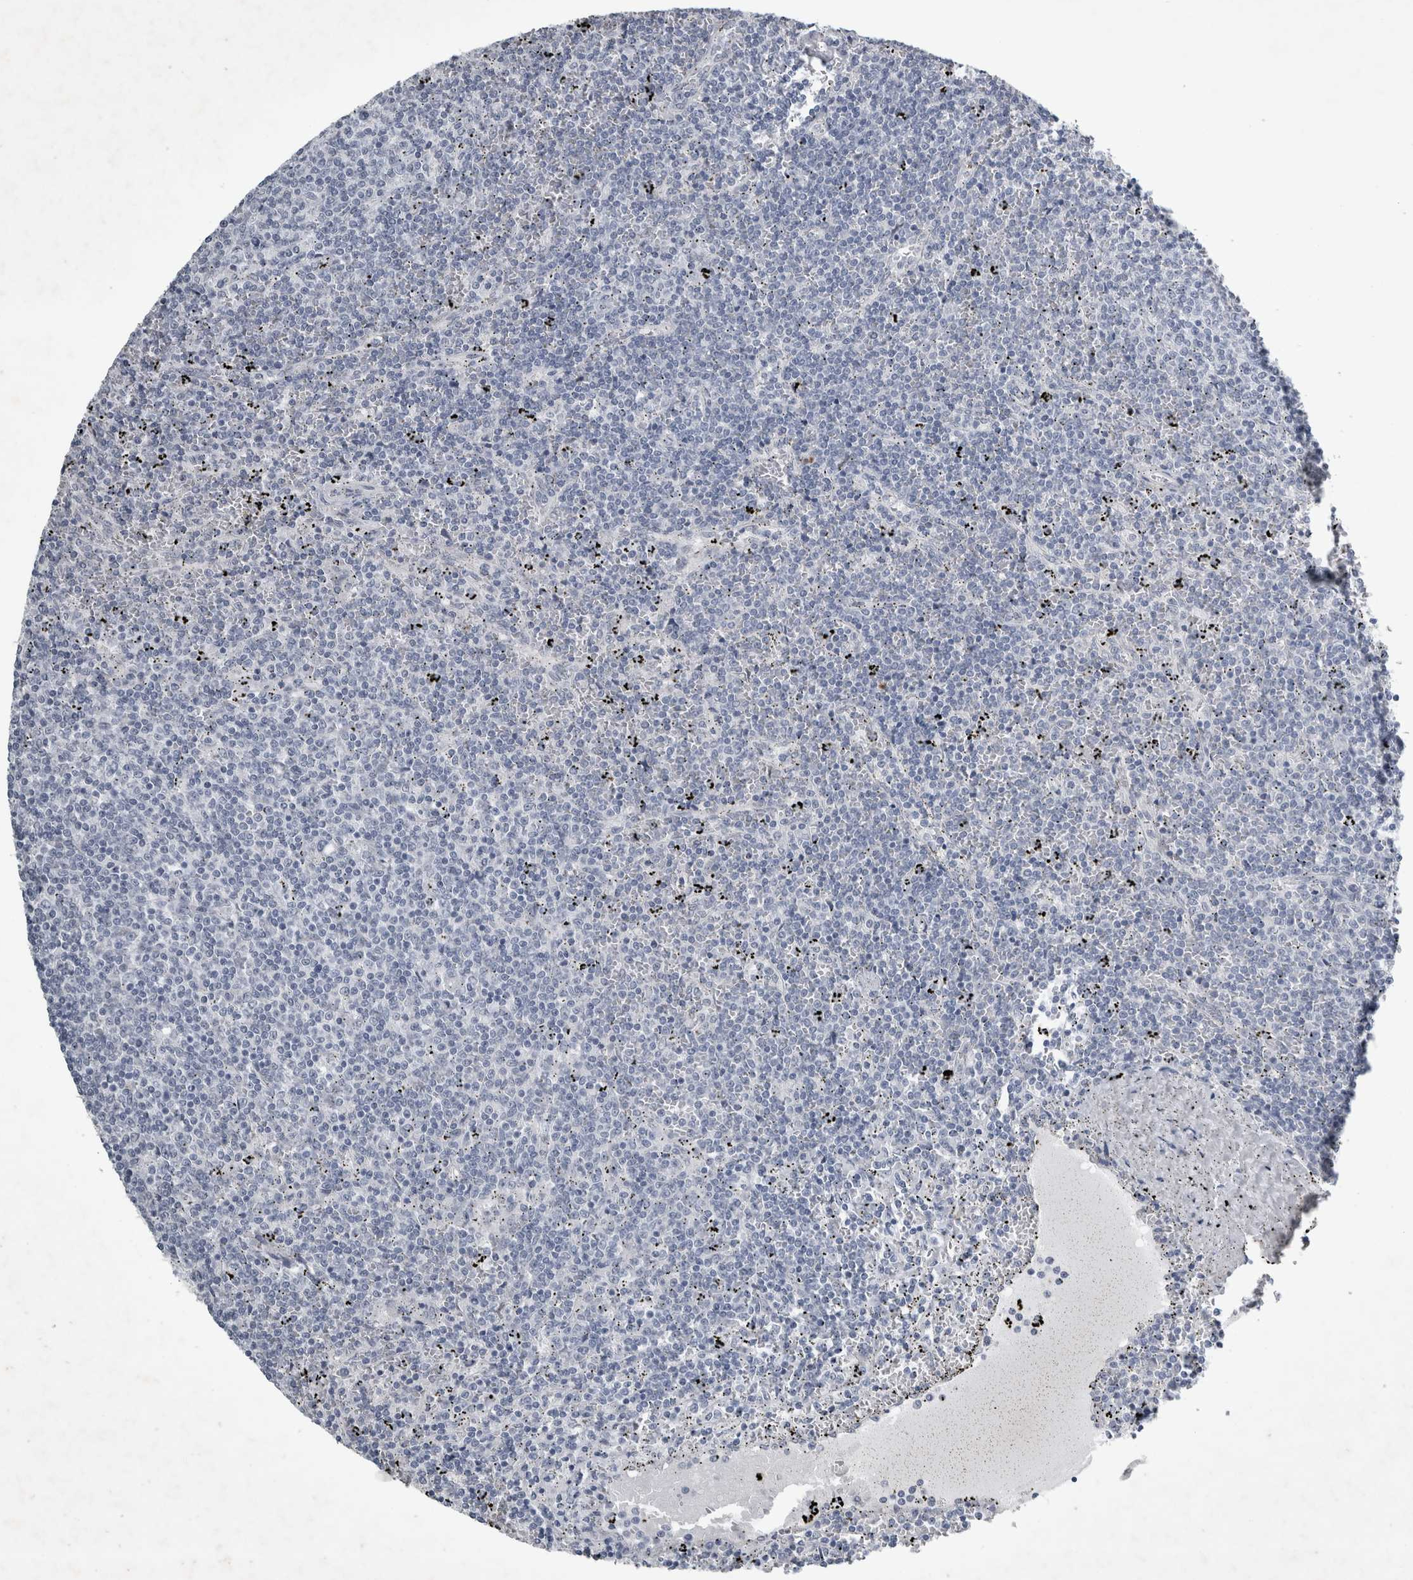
{"staining": {"intensity": "negative", "quantity": "none", "location": "none"}, "tissue": "lymphoma", "cell_type": "Tumor cells", "image_type": "cancer", "snomed": [{"axis": "morphology", "description": "Malignant lymphoma, non-Hodgkin's type, Low grade"}, {"axis": "topography", "description": "Spleen"}], "caption": "Tumor cells are negative for protein expression in human lymphoma. Nuclei are stained in blue.", "gene": "FXYD7", "patient": {"sex": "female", "age": 50}}